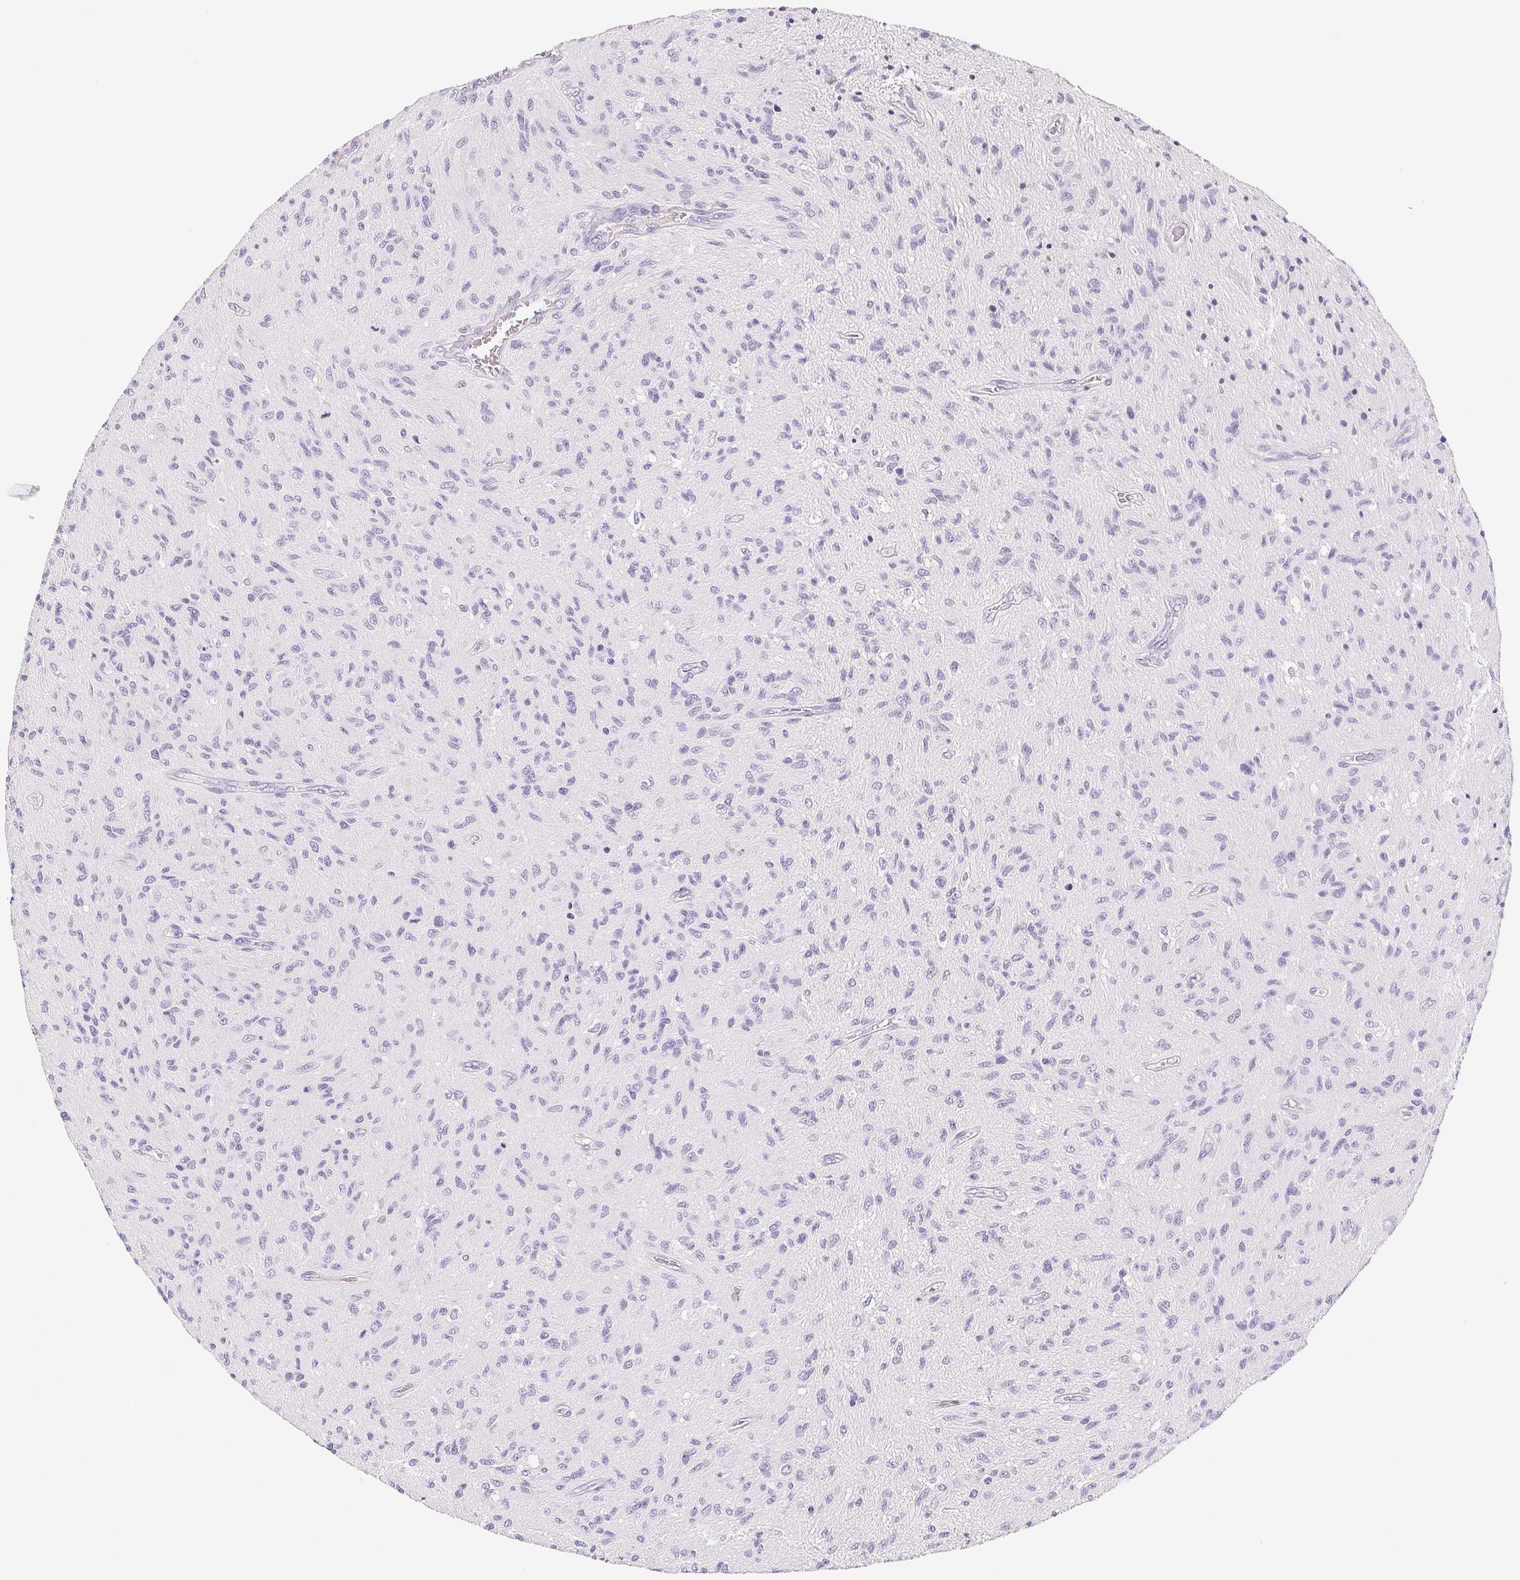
{"staining": {"intensity": "negative", "quantity": "none", "location": "none"}, "tissue": "glioma", "cell_type": "Tumor cells", "image_type": "cancer", "snomed": [{"axis": "morphology", "description": "Glioma, malignant, High grade"}, {"axis": "topography", "description": "Brain"}], "caption": "There is no significant expression in tumor cells of malignant glioma (high-grade).", "gene": "VTN", "patient": {"sex": "male", "age": 54}}